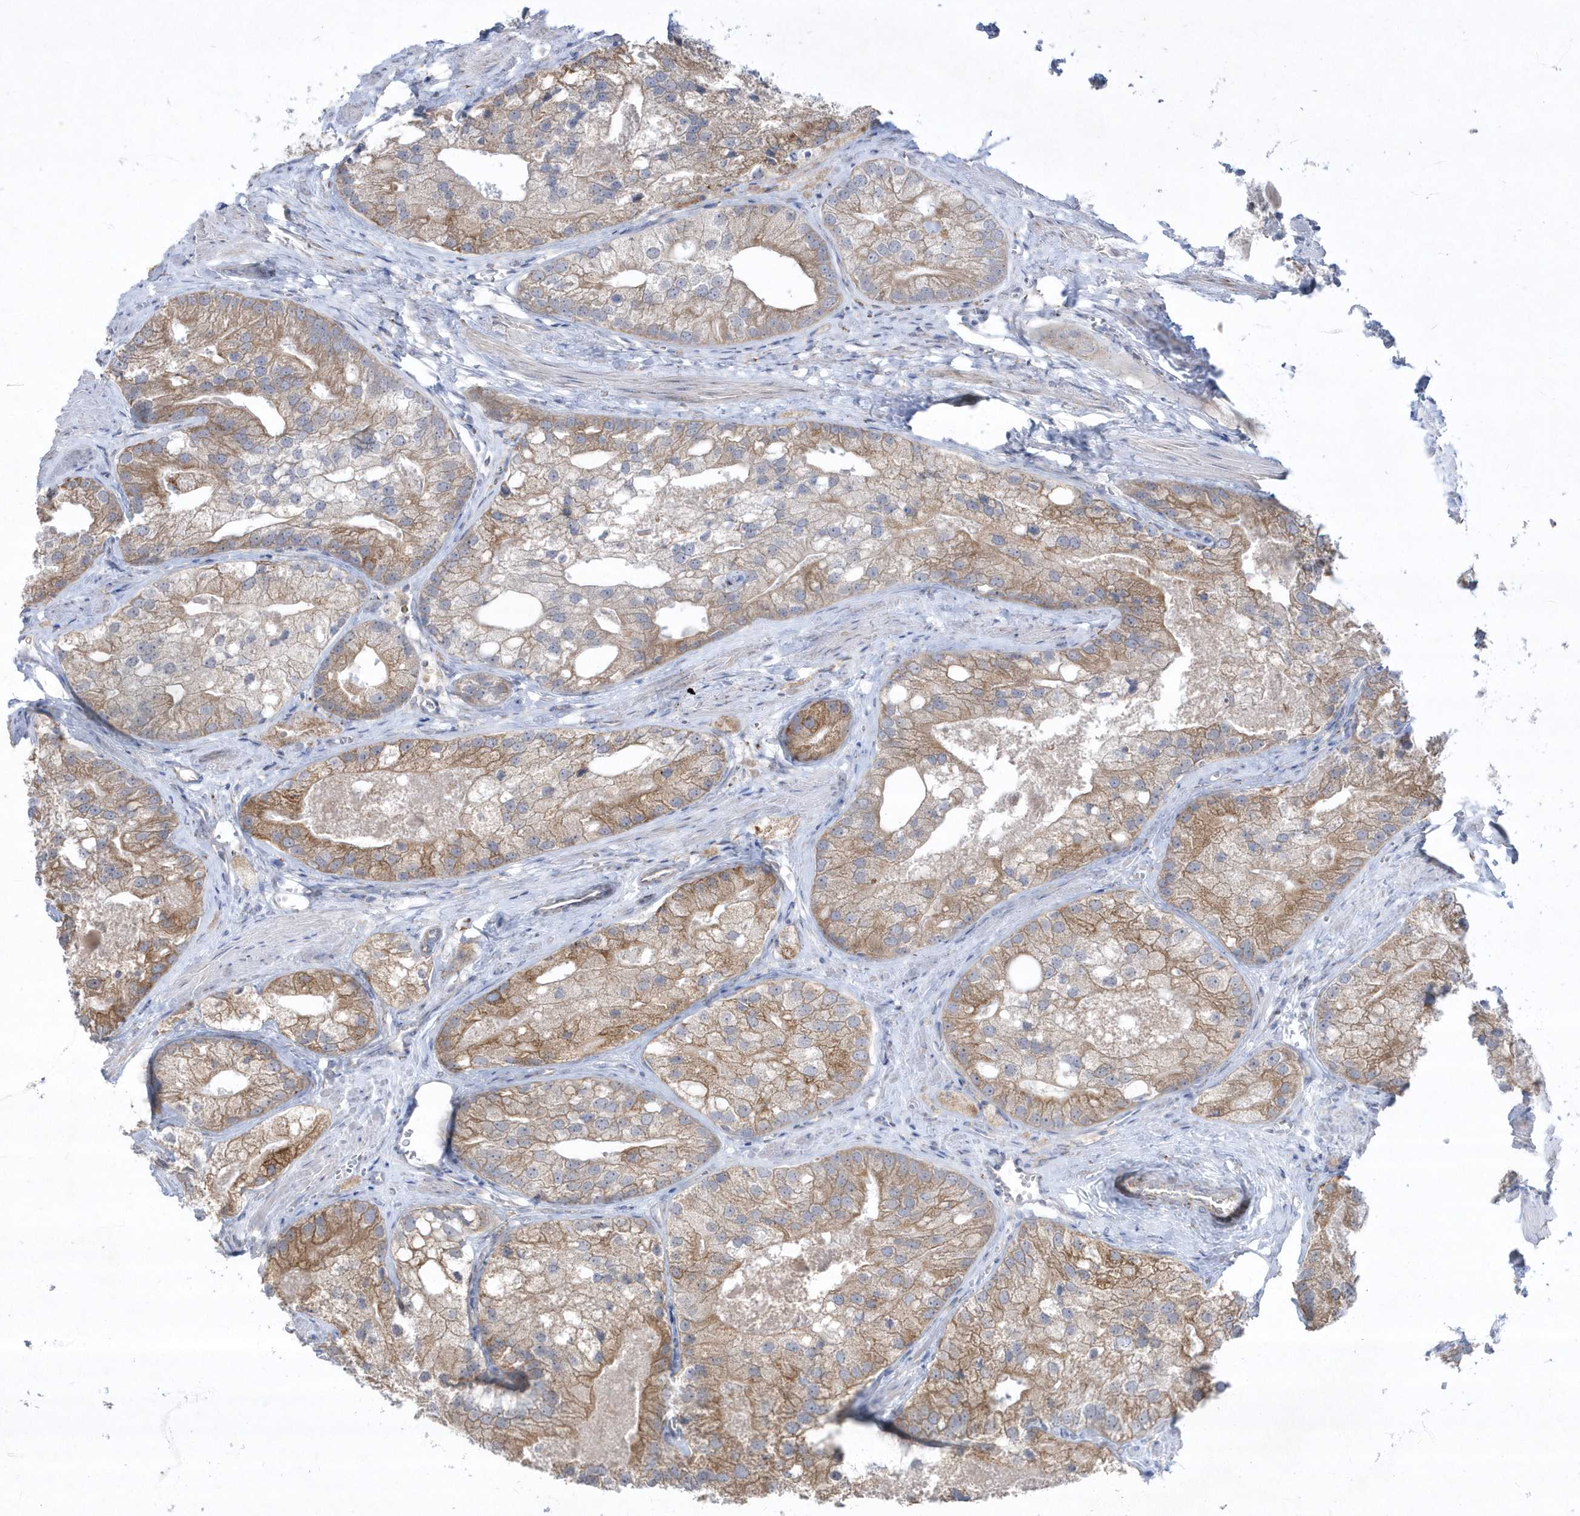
{"staining": {"intensity": "moderate", "quantity": ">75%", "location": "cytoplasmic/membranous"}, "tissue": "prostate cancer", "cell_type": "Tumor cells", "image_type": "cancer", "snomed": [{"axis": "morphology", "description": "Adenocarcinoma, Low grade"}, {"axis": "topography", "description": "Prostate"}], "caption": "High-power microscopy captured an IHC micrograph of prostate cancer, revealing moderate cytoplasmic/membranous positivity in approximately >75% of tumor cells. The staining was performed using DAB (3,3'-diaminobenzidine) to visualize the protein expression in brown, while the nuclei were stained in blue with hematoxylin (Magnification: 20x).", "gene": "MED31", "patient": {"sex": "male", "age": 69}}